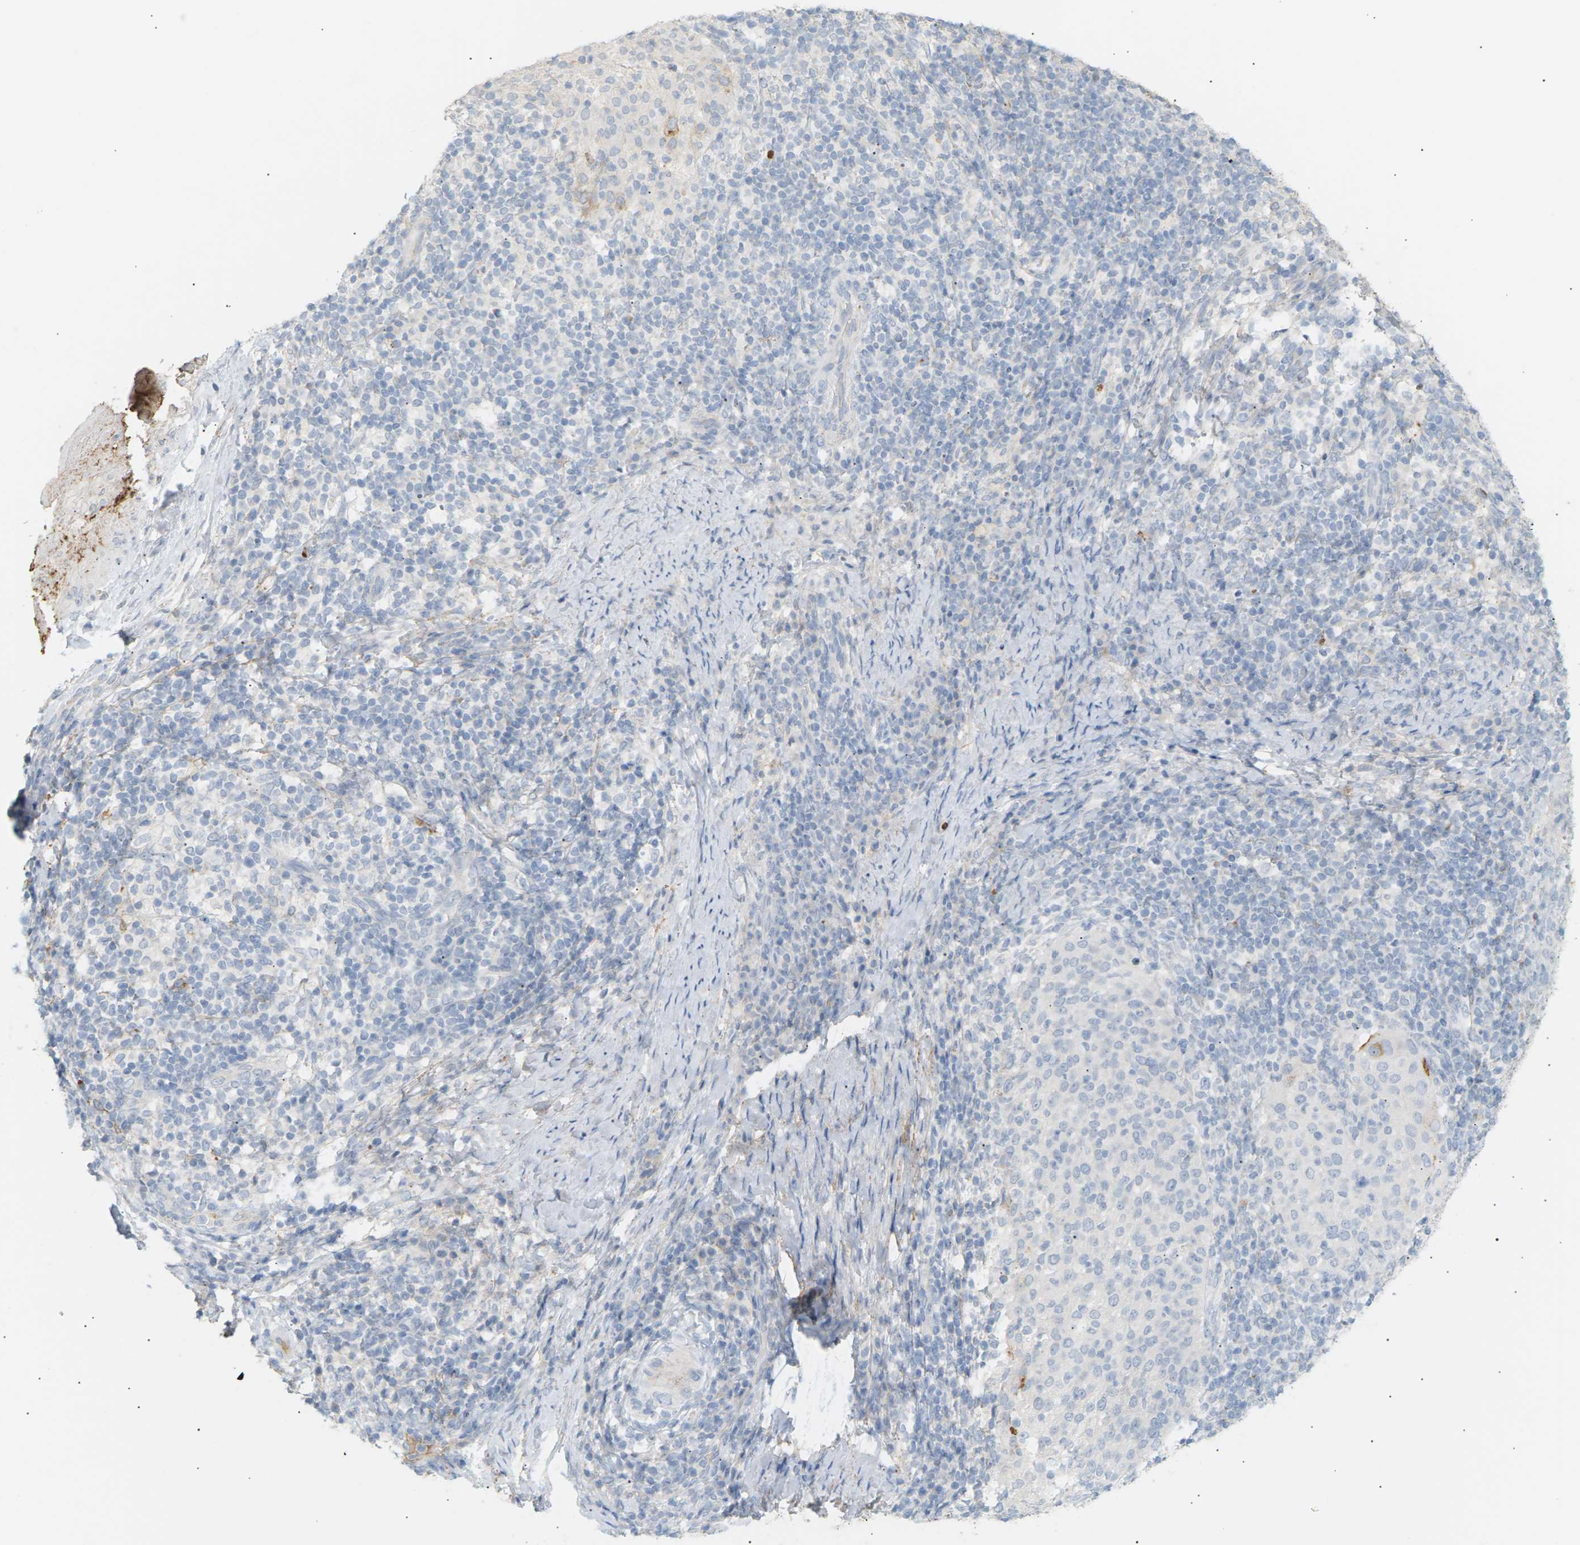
{"staining": {"intensity": "negative", "quantity": "none", "location": "none"}, "tissue": "cervical cancer", "cell_type": "Tumor cells", "image_type": "cancer", "snomed": [{"axis": "morphology", "description": "Squamous cell carcinoma, NOS"}, {"axis": "topography", "description": "Cervix"}], "caption": "Immunohistochemistry (IHC) micrograph of neoplastic tissue: human squamous cell carcinoma (cervical) stained with DAB demonstrates no significant protein expression in tumor cells.", "gene": "CLU", "patient": {"sex": "female", "age": 51}}